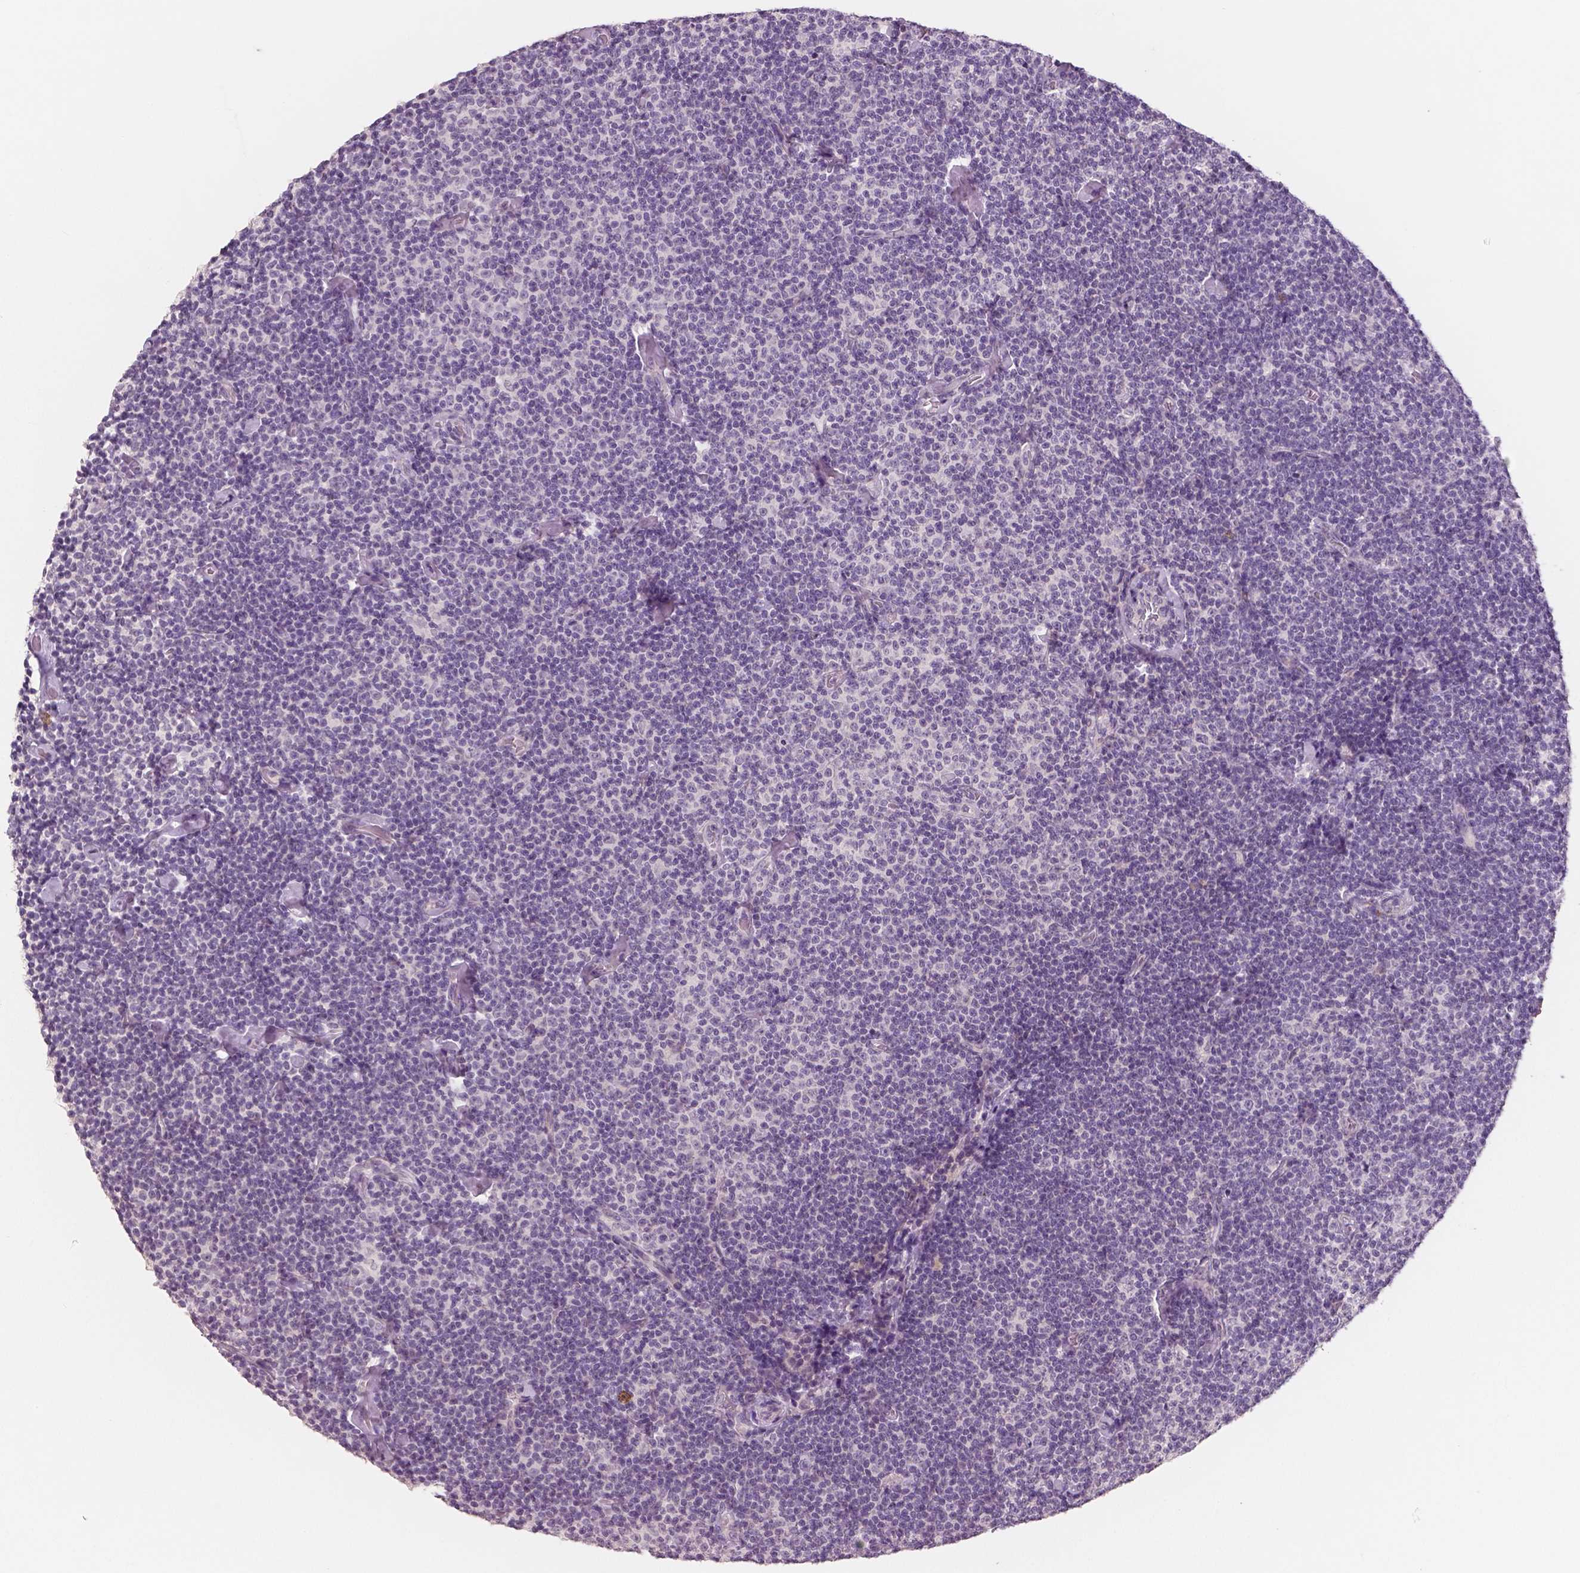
{"staining": {"intensity": "negative", "quantity": "none", "location": "none"}, "tissue": "lymphoma", "cell_type": "Tumor cells", "image_type": "cancer", "snomed": [{"axis": "morphology", "description": "Malignant lymphoma, non-Hodgkin's type, Low grade"}, {"axis": "topography", "description": "Lymph node"}], "caption": "This is an IHC micrograph of lymphoma. There is no staining in tumor cells.", "gene": "KIT", "patient": {"sex": "male", "age": 81}}